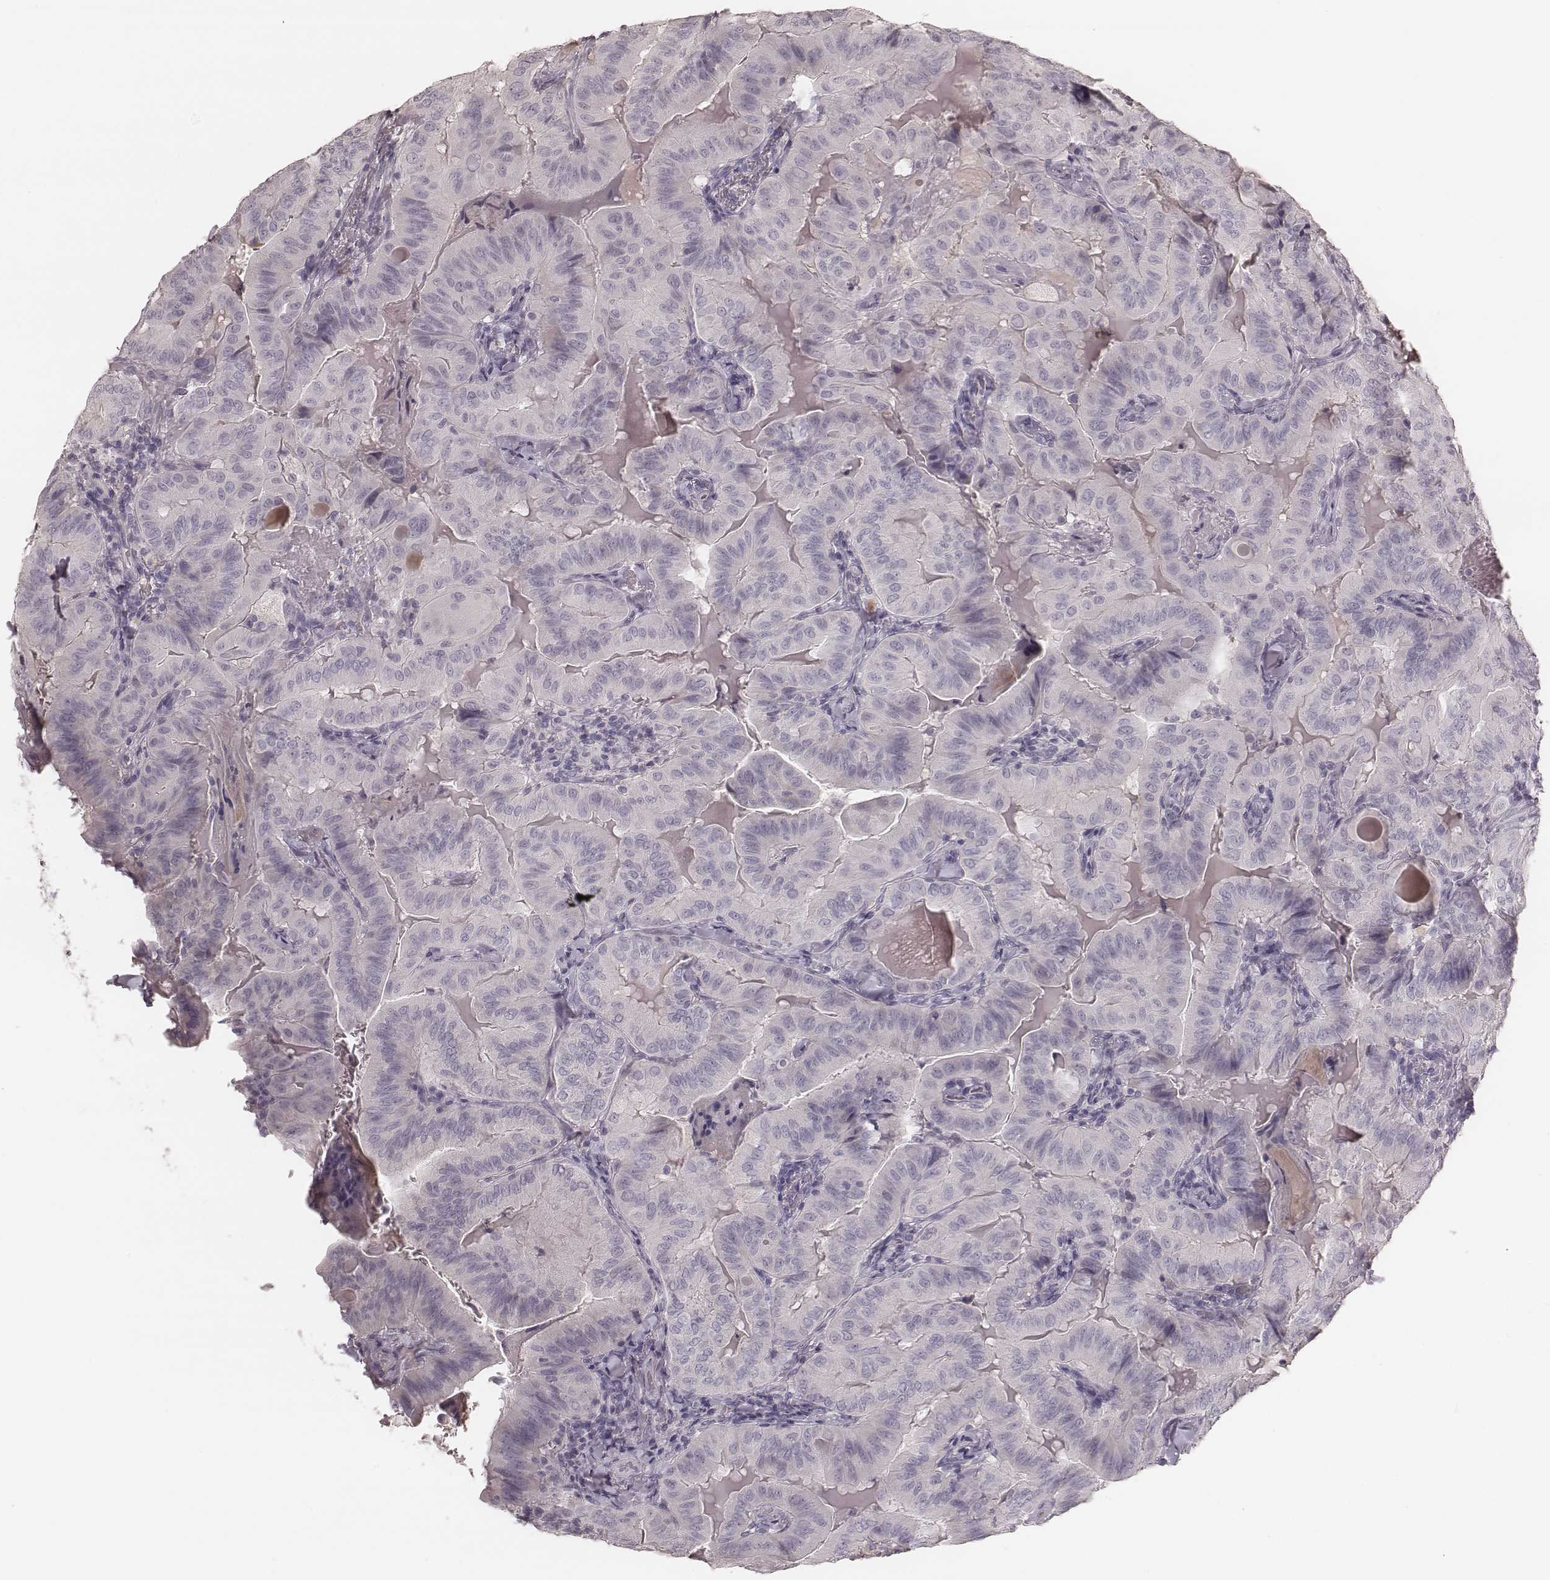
{"staining": {"intensity": "negative", "quantity": "none", "location": "none"}, "tissue": "thyroid cancer", "cell_type": "Tumor cells", "image_type": "cancer", "snomed": [{"axis": "morphology", "description": "Papillary adenocarcinoma, NOS"}, {"axis": "topography", "description": "Thyroid gland"}], "caption": "Thyroid papillary adenocarcinoma was stained to show a protein in brown. There is no significant staining in tumor cells. Brightfield microscopy of immunohistochemistry (IHC) stained with DAB (3,3'-diaminobenzidine) (brown) and hematoxylin (blue), captured at high magnification.", "gene": "SMIM24", "patient": {"sex": "female", "age": 68}}